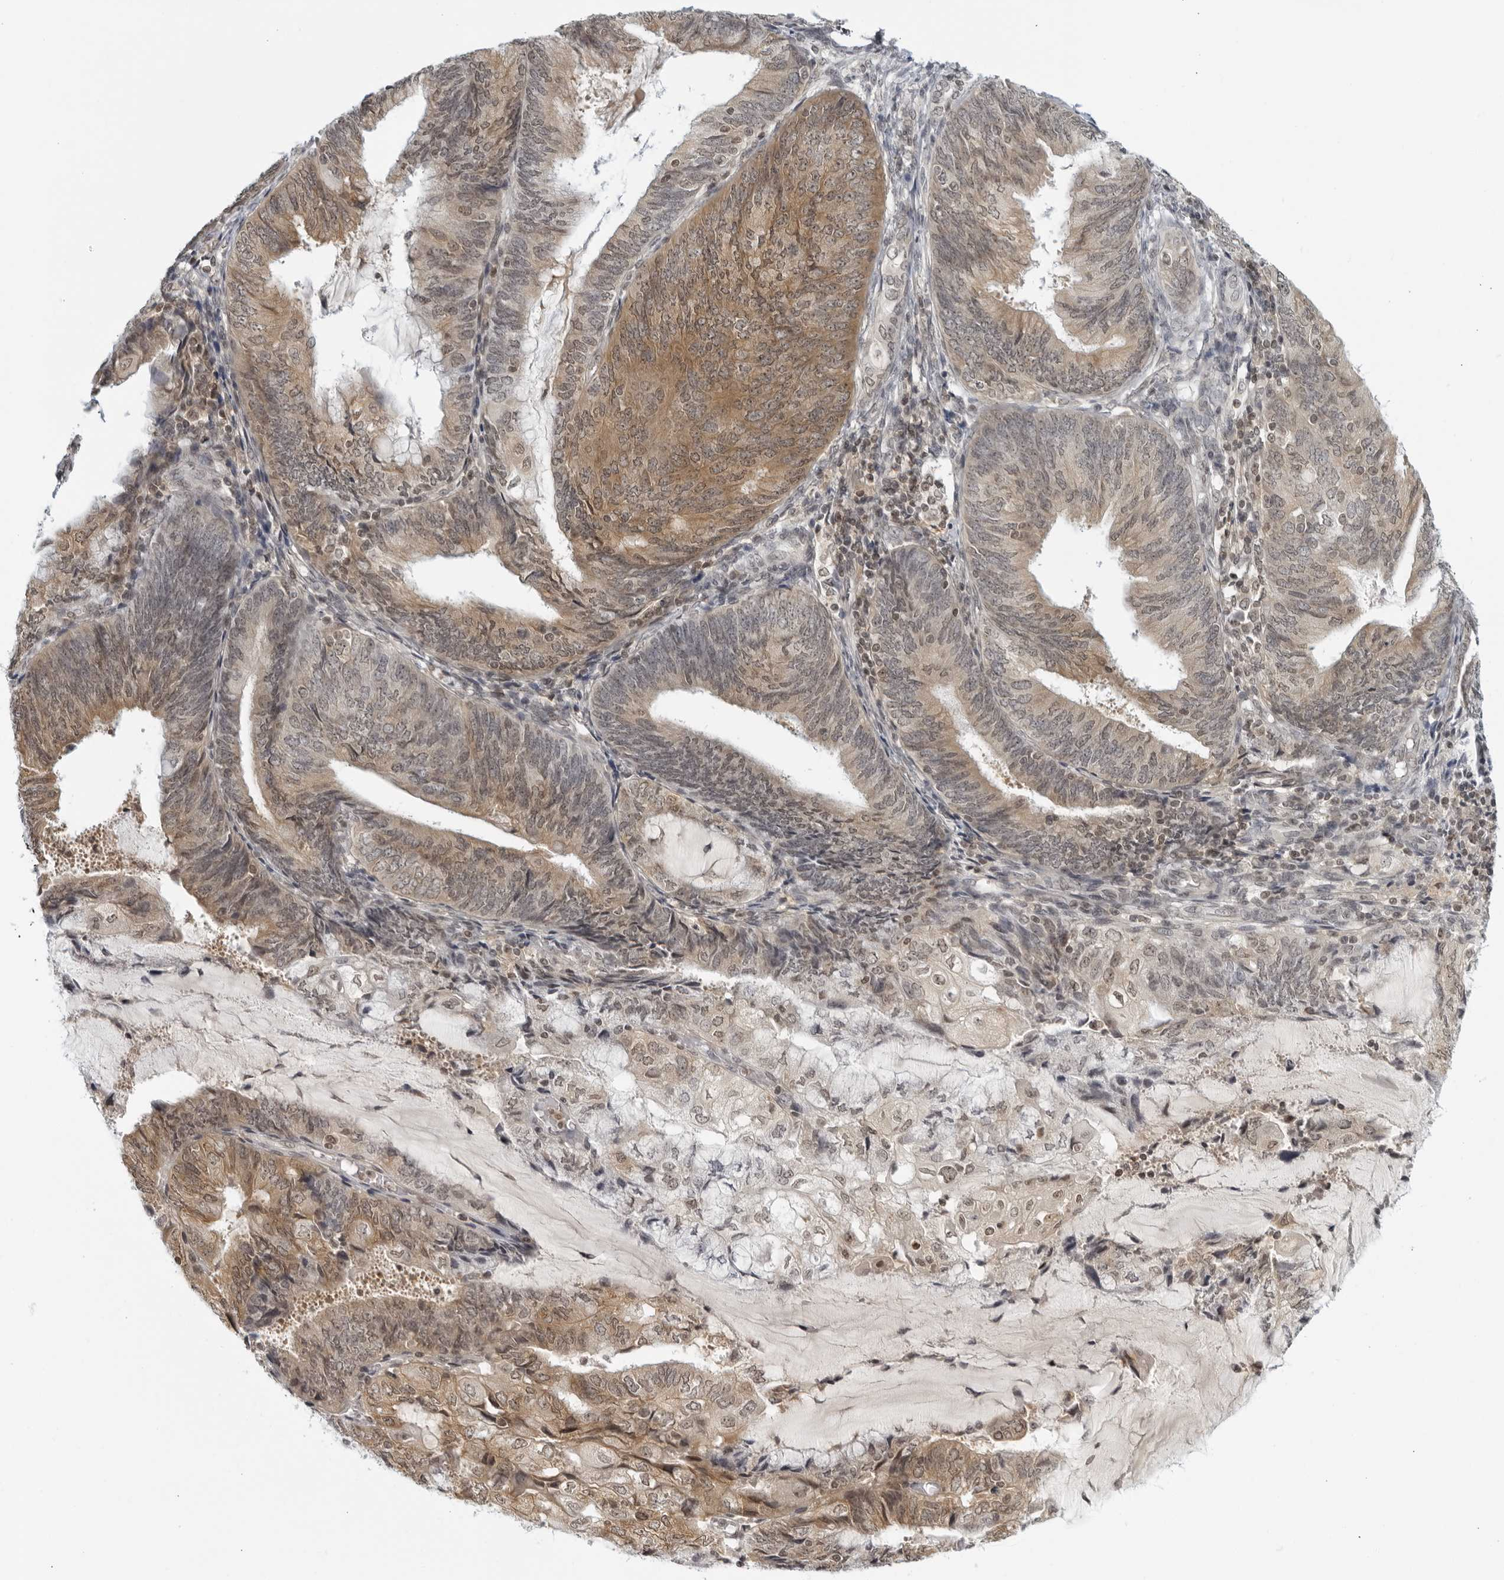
{"staining": {"intensity": "moderate", "quantity": "25%-75%", "location": "cytoplasmic/membranous,nuclear"}, "tissue": "endometrial cancer", "cell_type": "Tumor cells", "image_type": "cancer", "snomed": [{"axis": "morphology", "description": "Adenocarcinoma, NOS"}, {"axis": "topography", "description": "Endometrium"}], "caption": "Immunohistochemical staining of human endometrial adenocarcinoma reveals medium levels of moderate cytoplasmic/membranous and nuclear positivity in about 25%-75% of tumor cells.", "gene": "CC2D1B", "patient": {"sex": "female", "age": 81}}